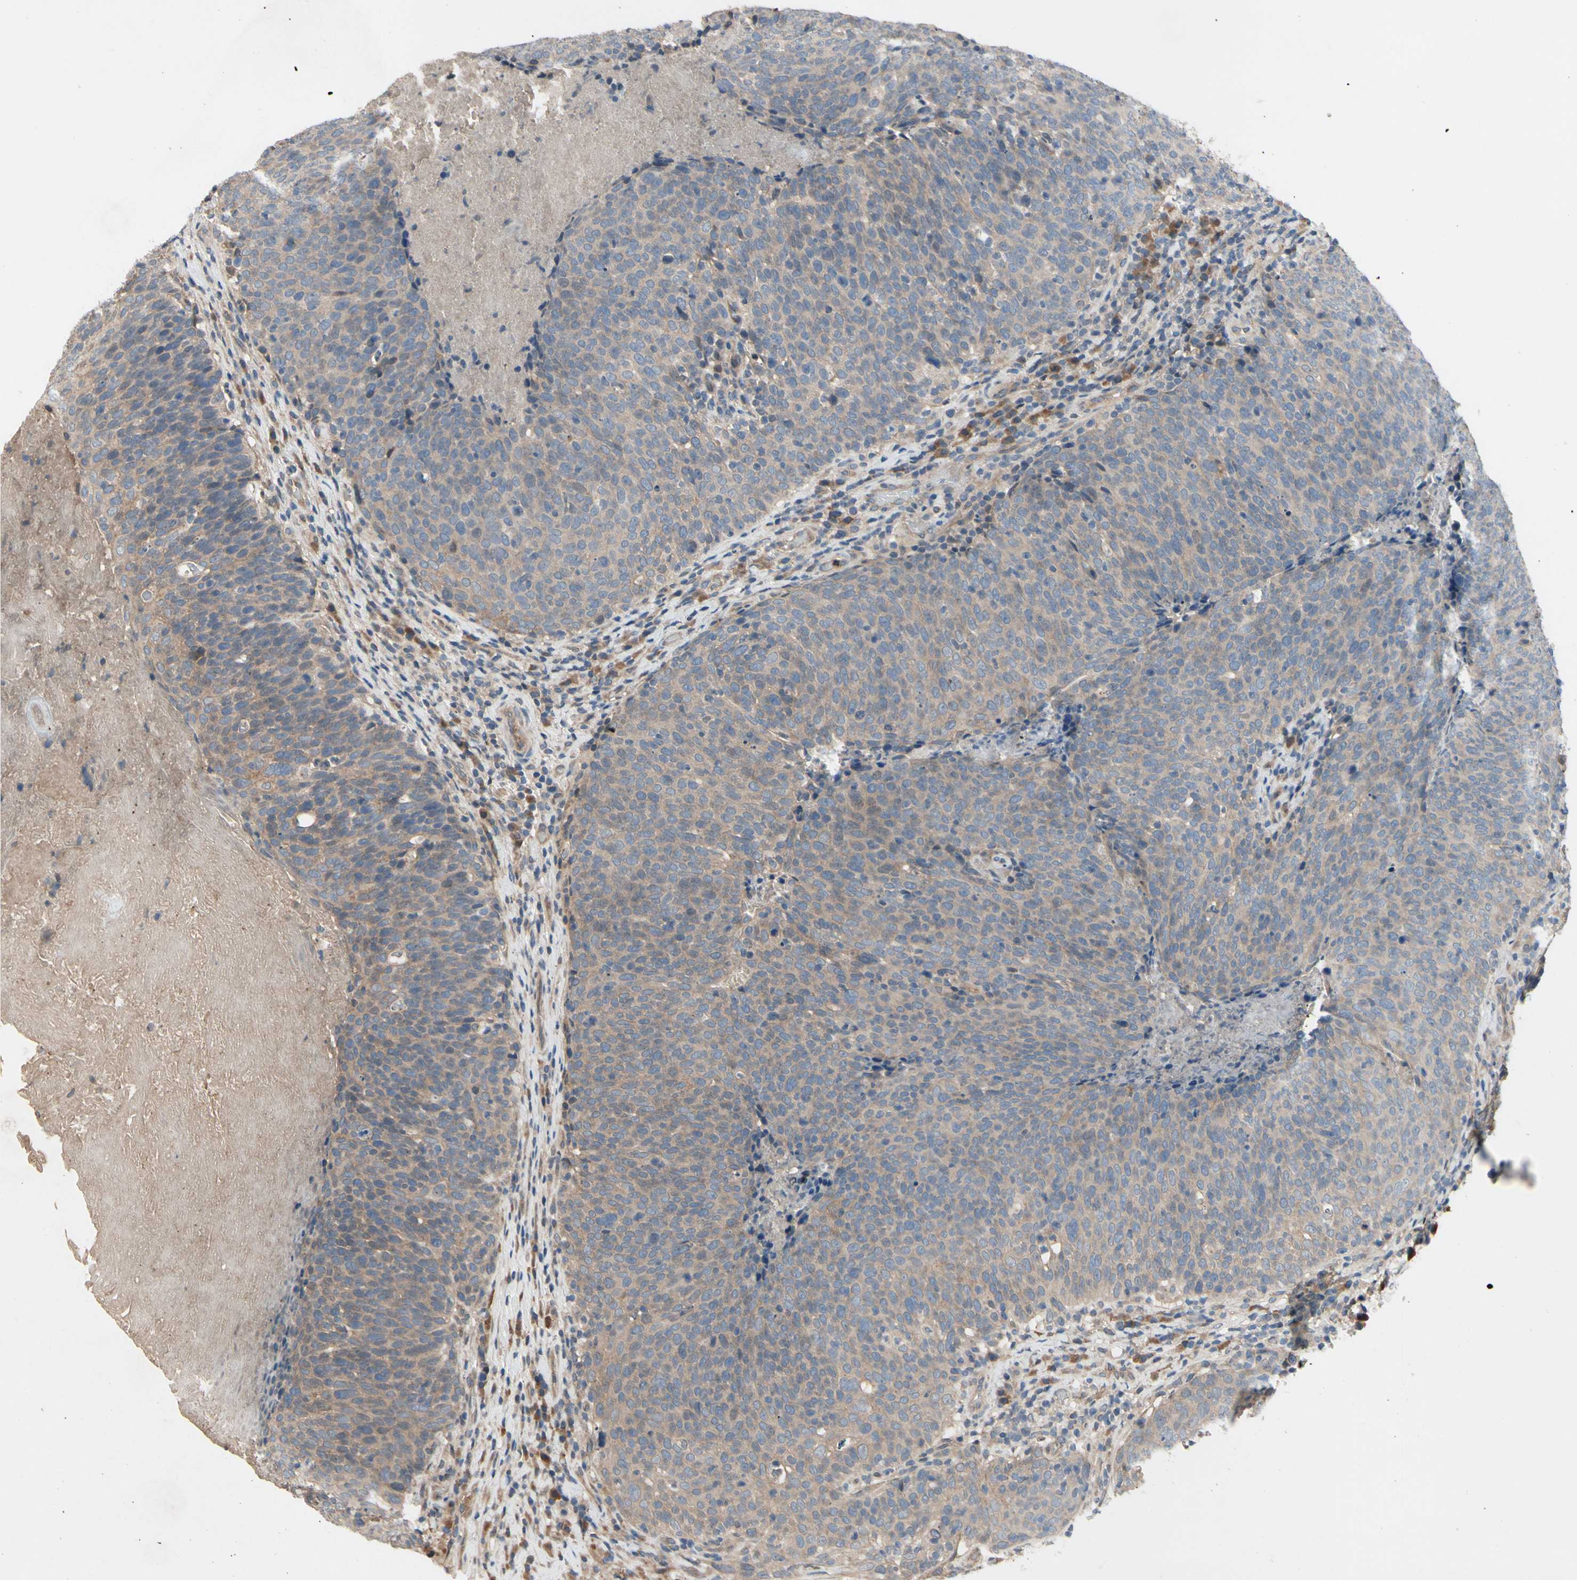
{"staining": {"intensity": "weak", "quantity": ">75%", "location": "cytoplasmic/membranous"}, "tissue": "head and neck cancer", "cell_type": "Tumor cells", "image_type": "cancer", "snomed": [{"axis": "morphology", "description": "Squamous cell carcinoma, NOS"}, {"axis": "morphology", "description": "Squamous cell carcinoma, metastatic, NOS"}, {"axis": "topography", "description": "Lymph node"}, {"axis": "topography", "description": "Head-Neck"}], "caption": "Protein expression by immunohistochemistry (IHC) shows weak cytoplasmic/membranous positivity in approximately >75% of tumor cells in head and neck metastatic squamous cell carcinoma.", "gene": "ICAM5", "patient": {"sex": "male", "age": 62}}